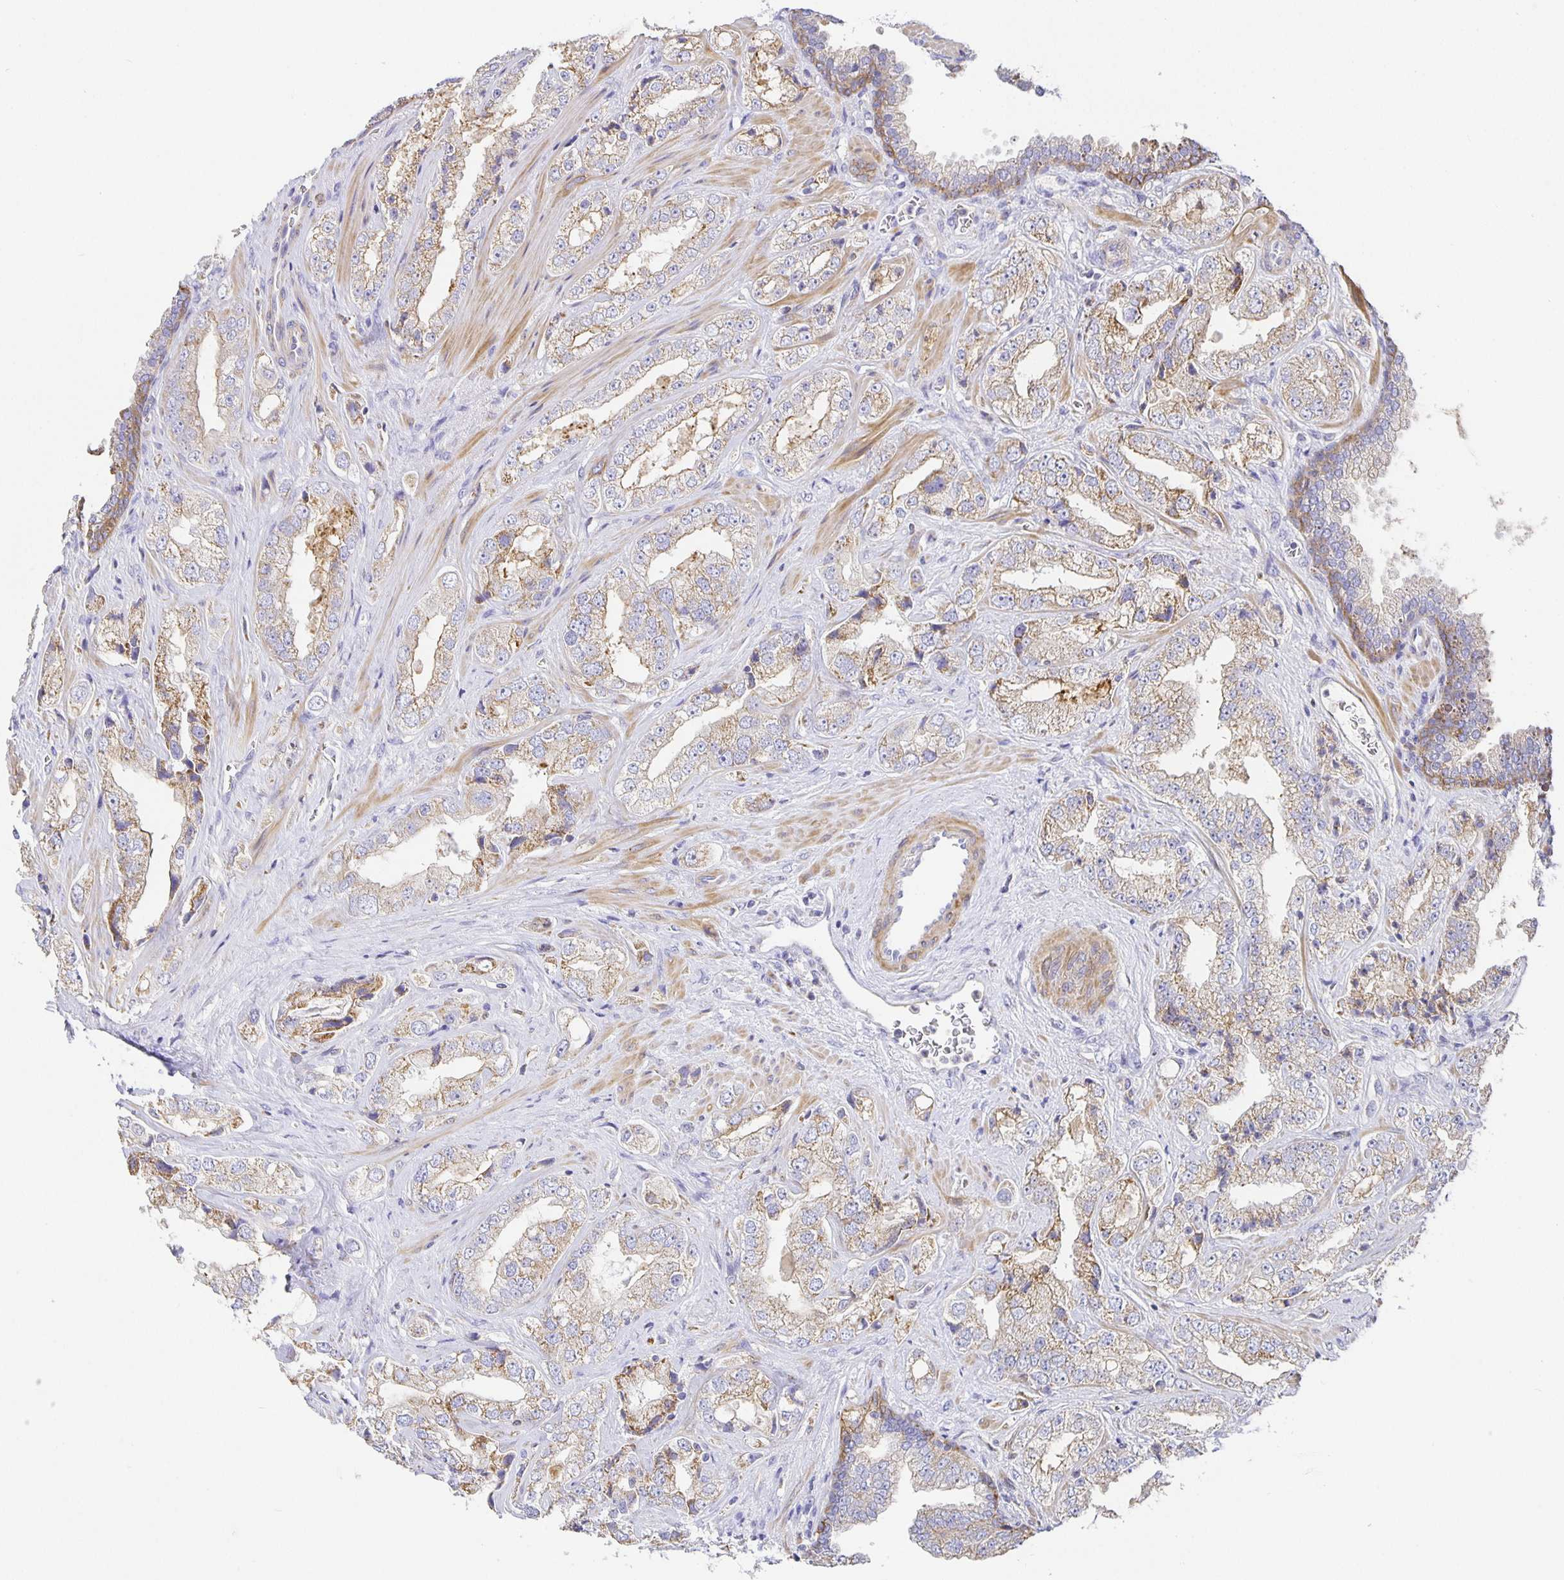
{"staining": {"intensity": "weak", "quantity": "25%-75%", "location": "cytoplasmic/membranous"}, "tissue": "prostate cancer", "cell_type": "Tumor cells", "image_type": "cancer", "snomed": [{"axis": "morphology", "description": "Adenocarcinoma, High grade"}, {"axis": "topography", "description": "Prostate"}], "caption": "Immunohistochemical staining of human prostate adenocarcinoma (high-grade) displays low levels of weak cytoplasmic/membranous positivity in about 25%-75% of tumor cells.", "gene": "FLRT3", "patient": {"sex": "male", "age": 67}}